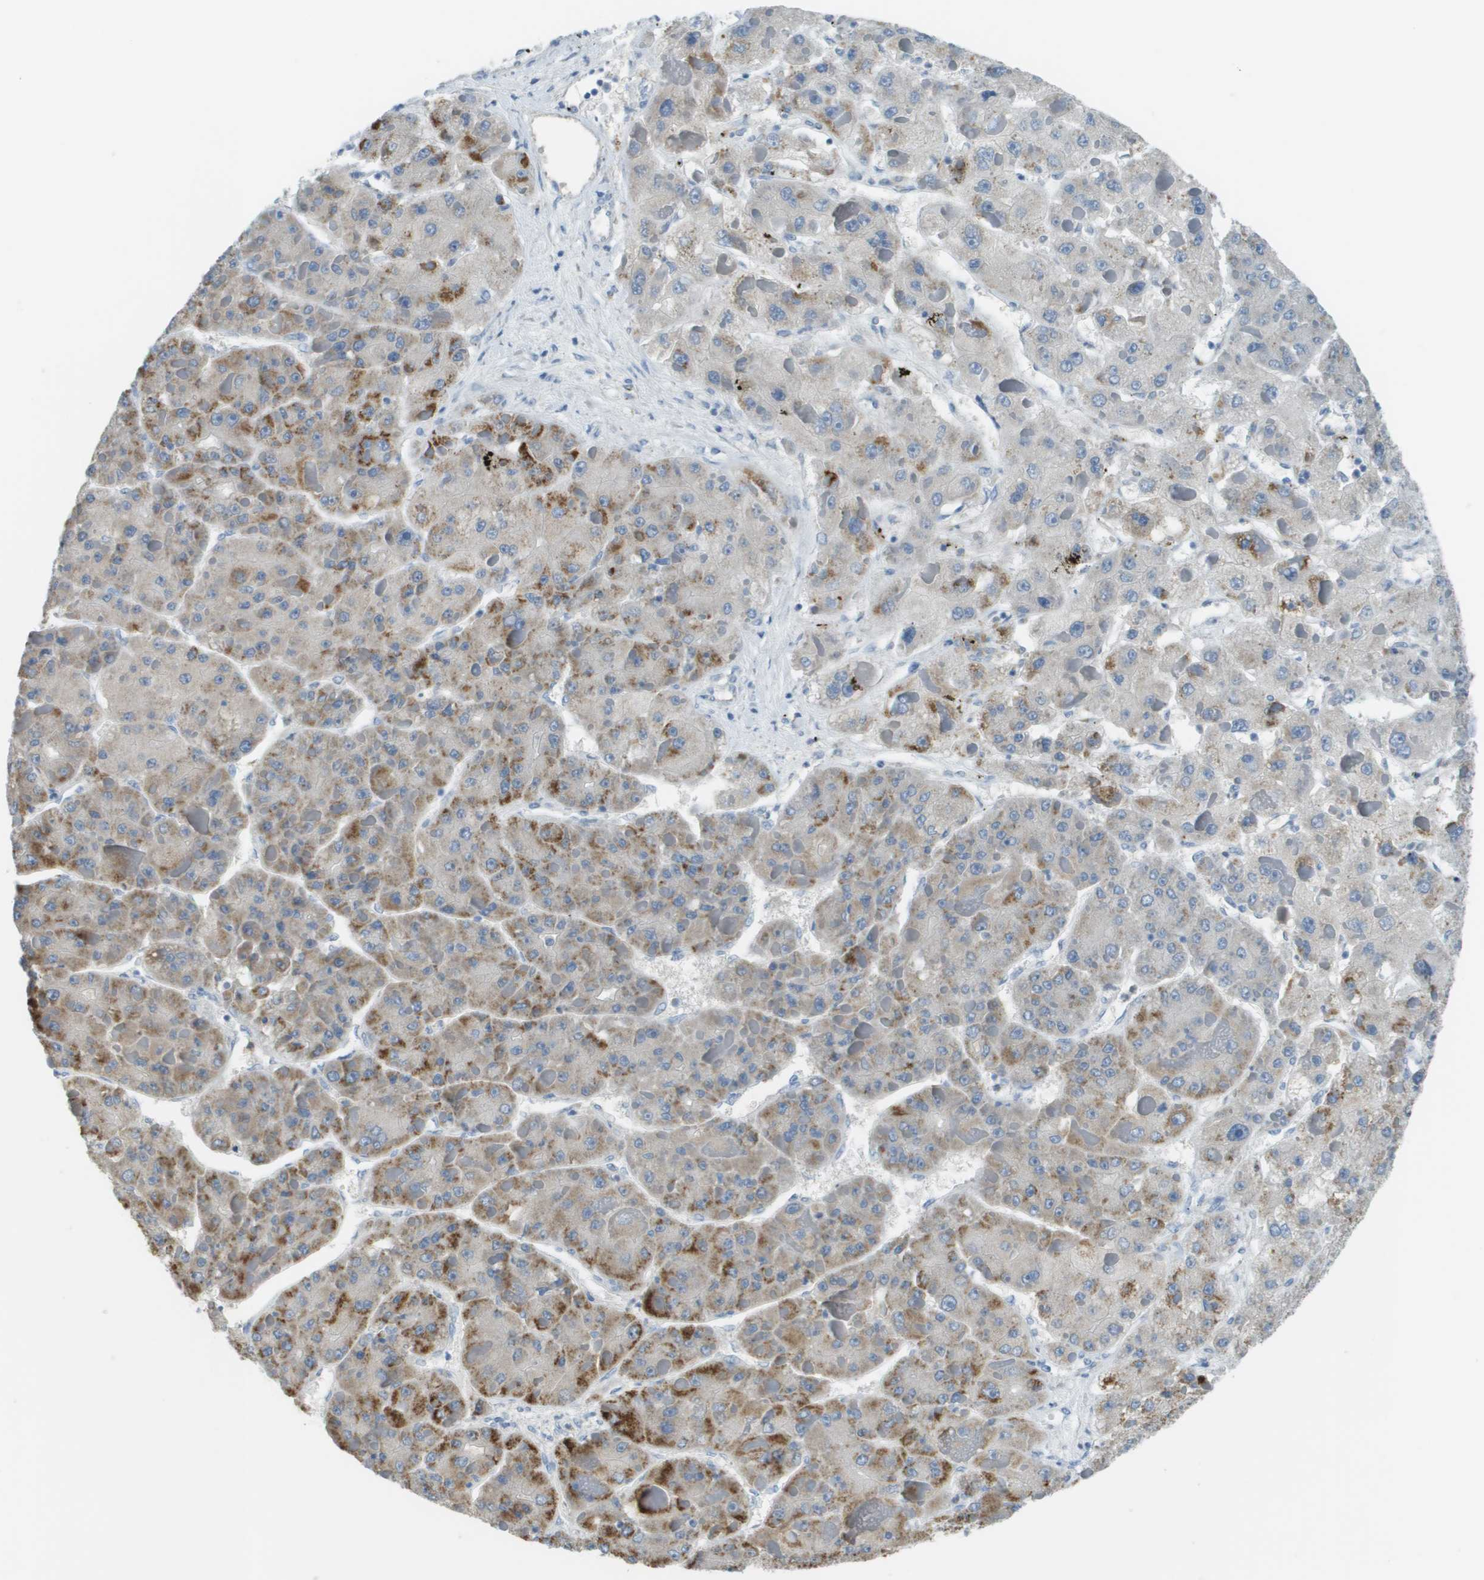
{"staining": {"intensity": "moderate", "quantity": "25%-75%", "location": "cytoplasmic/membranous"}, "tissue": "liver cancer", "cell_type": "Tumor cells", "image_type": "cancer", "snomed": [{"axis": "morphology", "description": "Carcinoma, Hepatocellular, NOS"}, {"axis": "topography", "description": "Liver"}], "caption": "A brown stain labels moderate cytoplasmic/membranous expression of a protein in liver cancer (hepatocellular carcinoma) tumor cells.", "gene": "PTGDR2", "patient": {"sex": "female", "age": 73}}